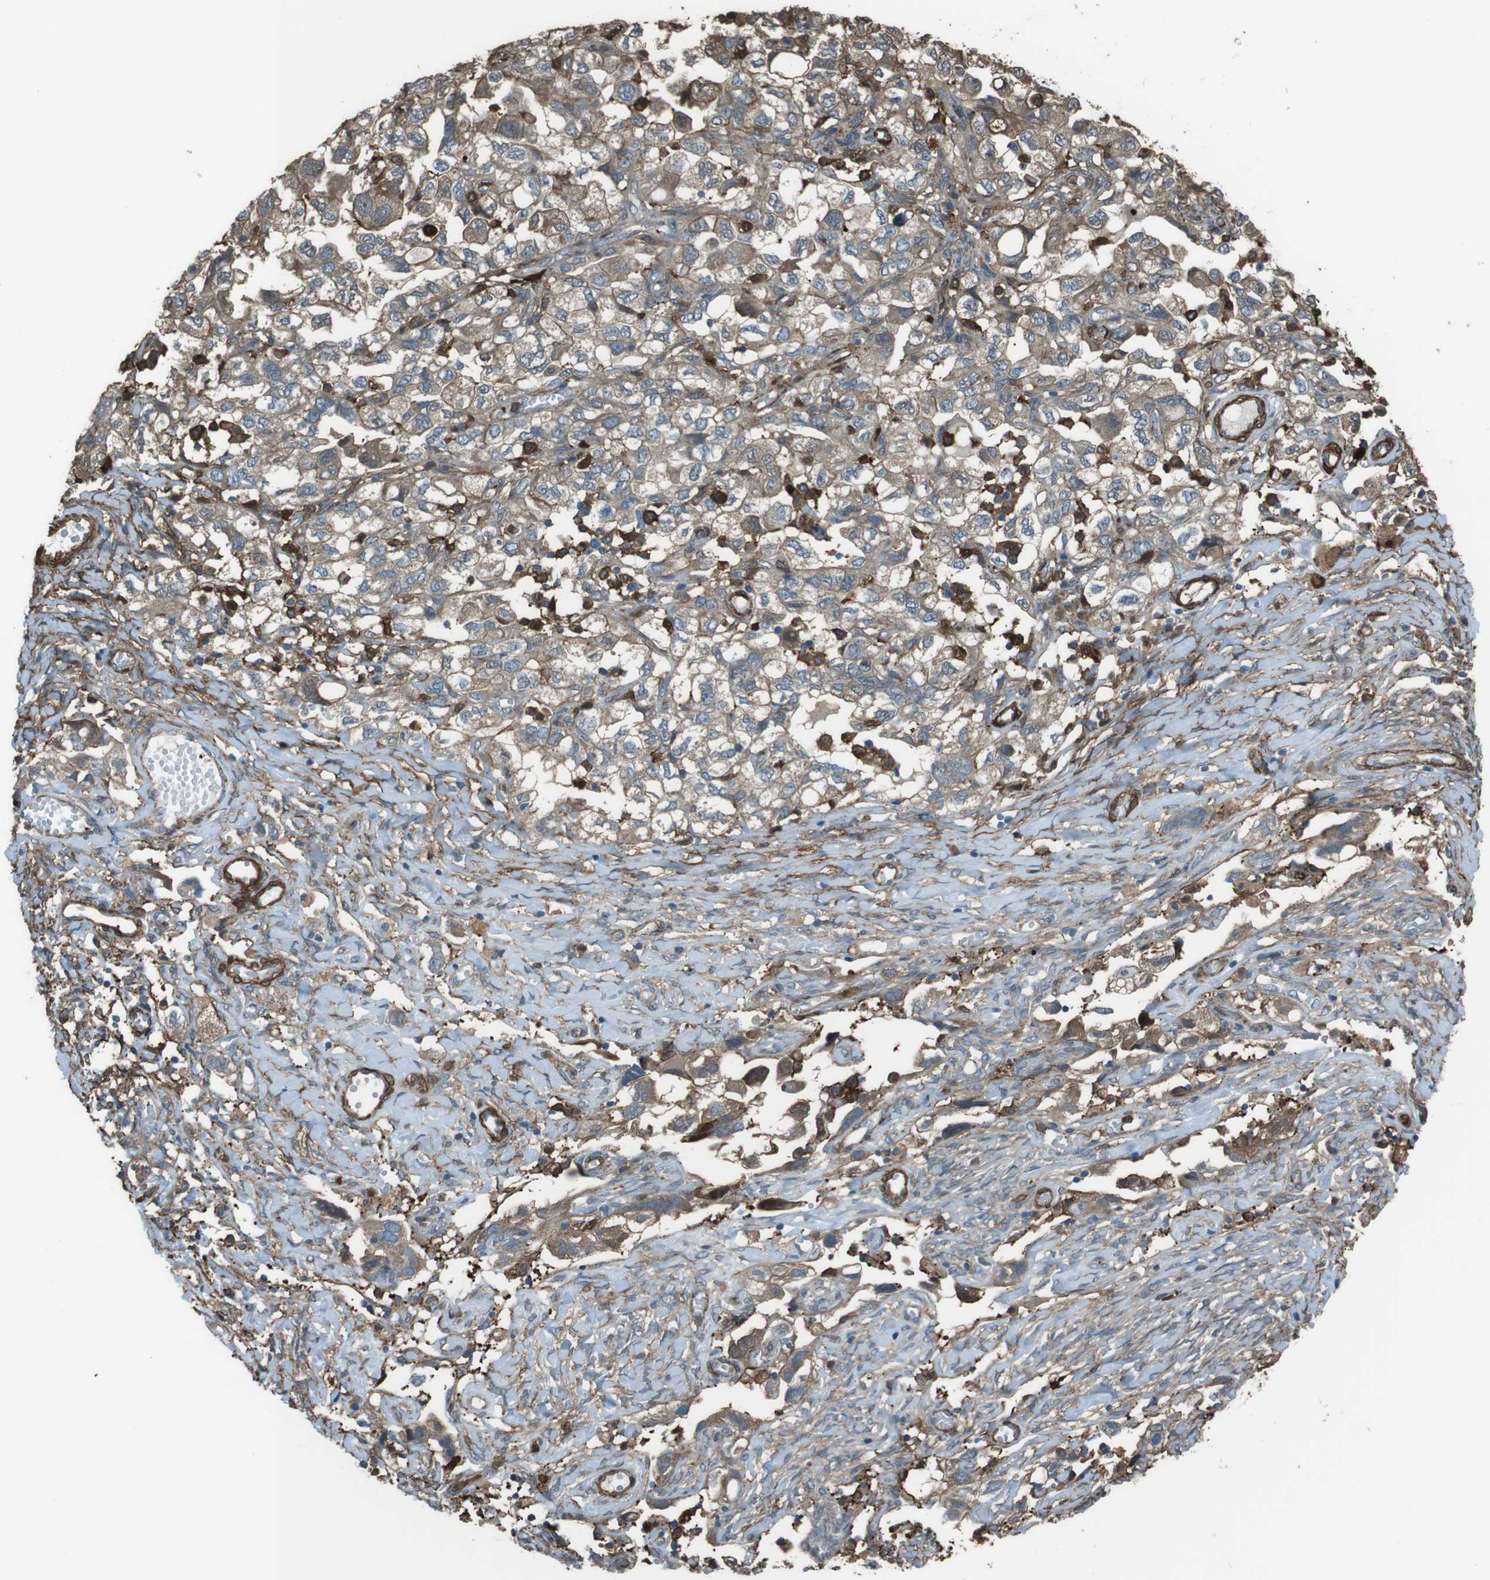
{"staining": {"intensity": "moderate", "quantity": ">75%", "location": "cytoplasmic/membranous"}, "tissue": "ovarian cancer", "cell_type": "Tumor cells", "image_type": "cancer", "snomed": [{"axis": "morphology", "description": "Carcinoma, NOS"}, {"axis": "morphology", "description": "Cystadenocarcinoma, serous, NOS"}, {"axis": "topography", "description": "Ovary"}], "caption": "This photomicrograph demonstrates immunohistochemistry (IHC) staining of human ovarian cancer (serous cystadenocarcinoma), with medium moderate cytoplasmic/membranous positivity in about >75% of tumor cells.", "gene": "SFT2D1", "patient": {"sex": "female", "age": 69}}